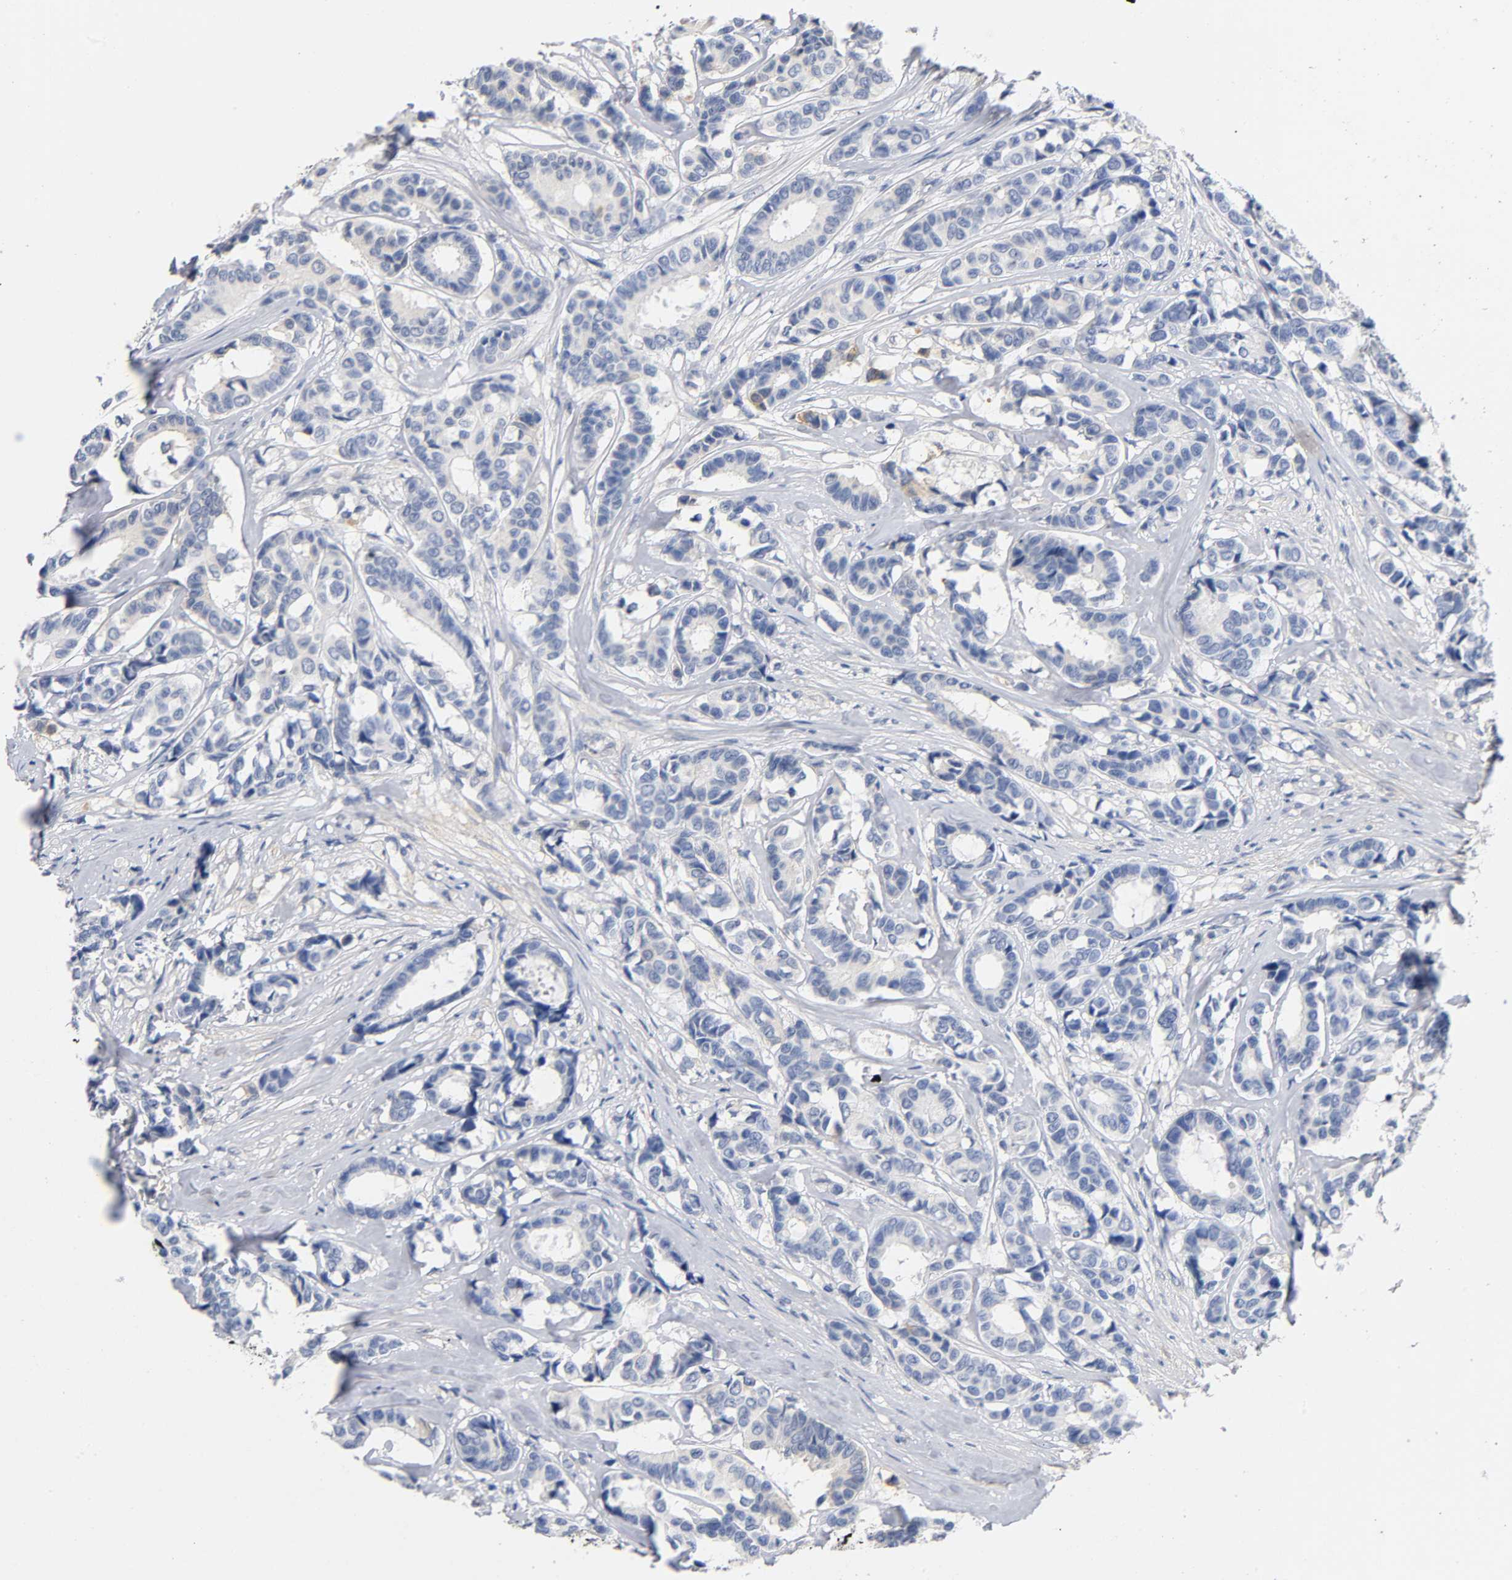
{"staining": {"intensity": "weak", "quantity": "<25%", "location": "cytoplasmic/membranous"}, "tissue": "breast cancer", "cell_type": "Tumor cells", "image_type": "cancer", "snomed": [{"axis": "morphology", "description": "Duct carcinoma"}, {"axis": "topography", "description": "Breast"}], "caption": "Tumor cells are negative for protein expression in human infiltrating ductal carcinoma (breast). (Immunohistochemistry, brightfield microscopy, high magnification).", "gene": "TNC", "patient": {"sex": "female", "age": 87}}